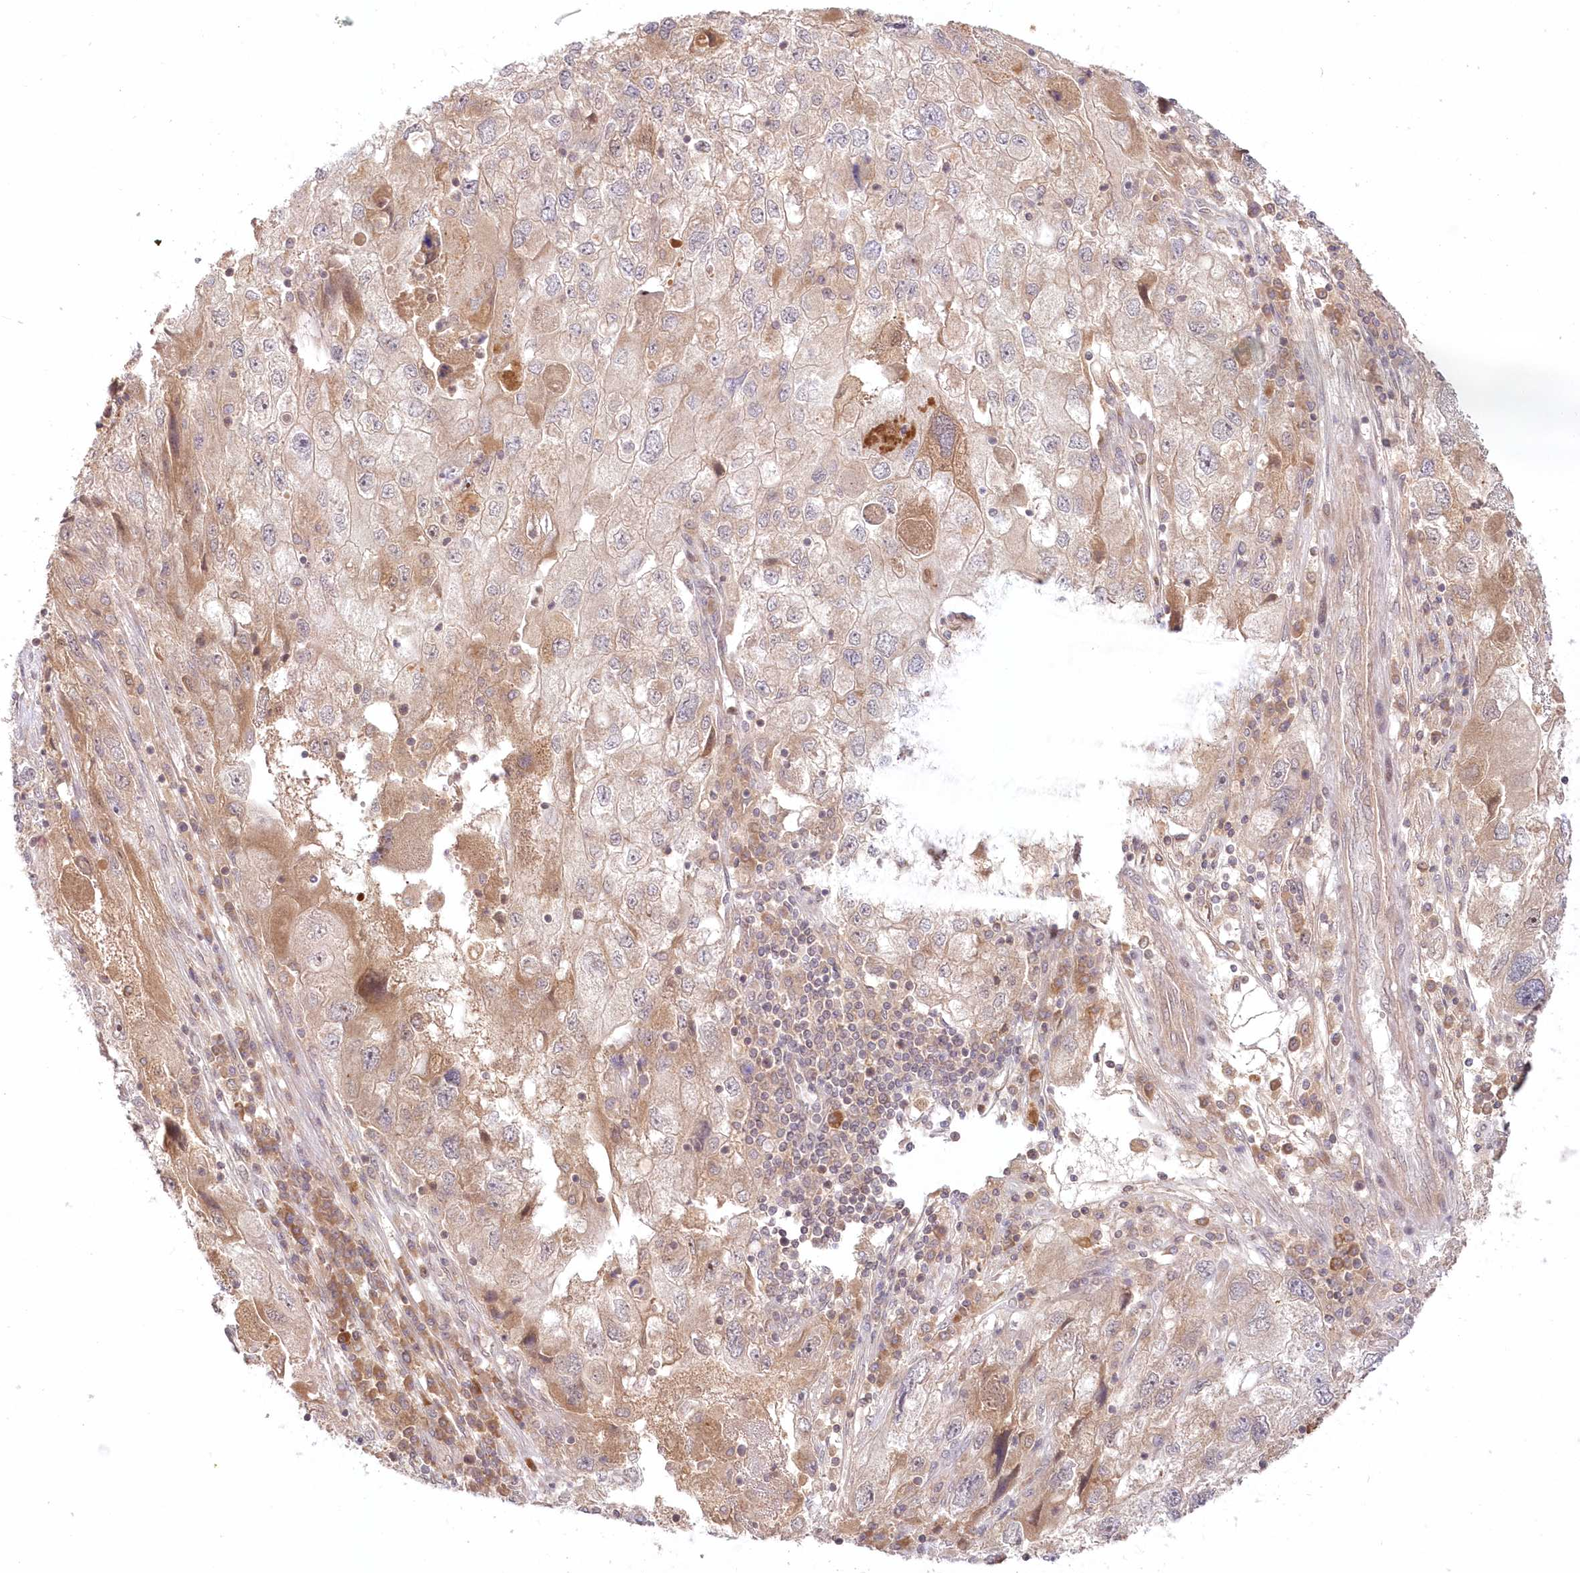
{"staining": {"intensity": "weak", "quantity": "25%-75%", "location": "cytoplasmic/membranous"}, "tissue": "endometrial cancer", "cell_type": "Tumor cells", "image_type": "cancer", "snomed": [{"axis": "morphology", "description": "Adenocarcinoma, NOS"}, {"axis": "topography", "description": "Endometrium"}], "caption": "Weak cytoplasmic/membranous protein positivity is appreciated in approximately 25%-75% of tumor cells in endometrial cancer (adenocarcinoma).", "gene": "MTMR3", "patient": {"sex": "female", "age": 49}}